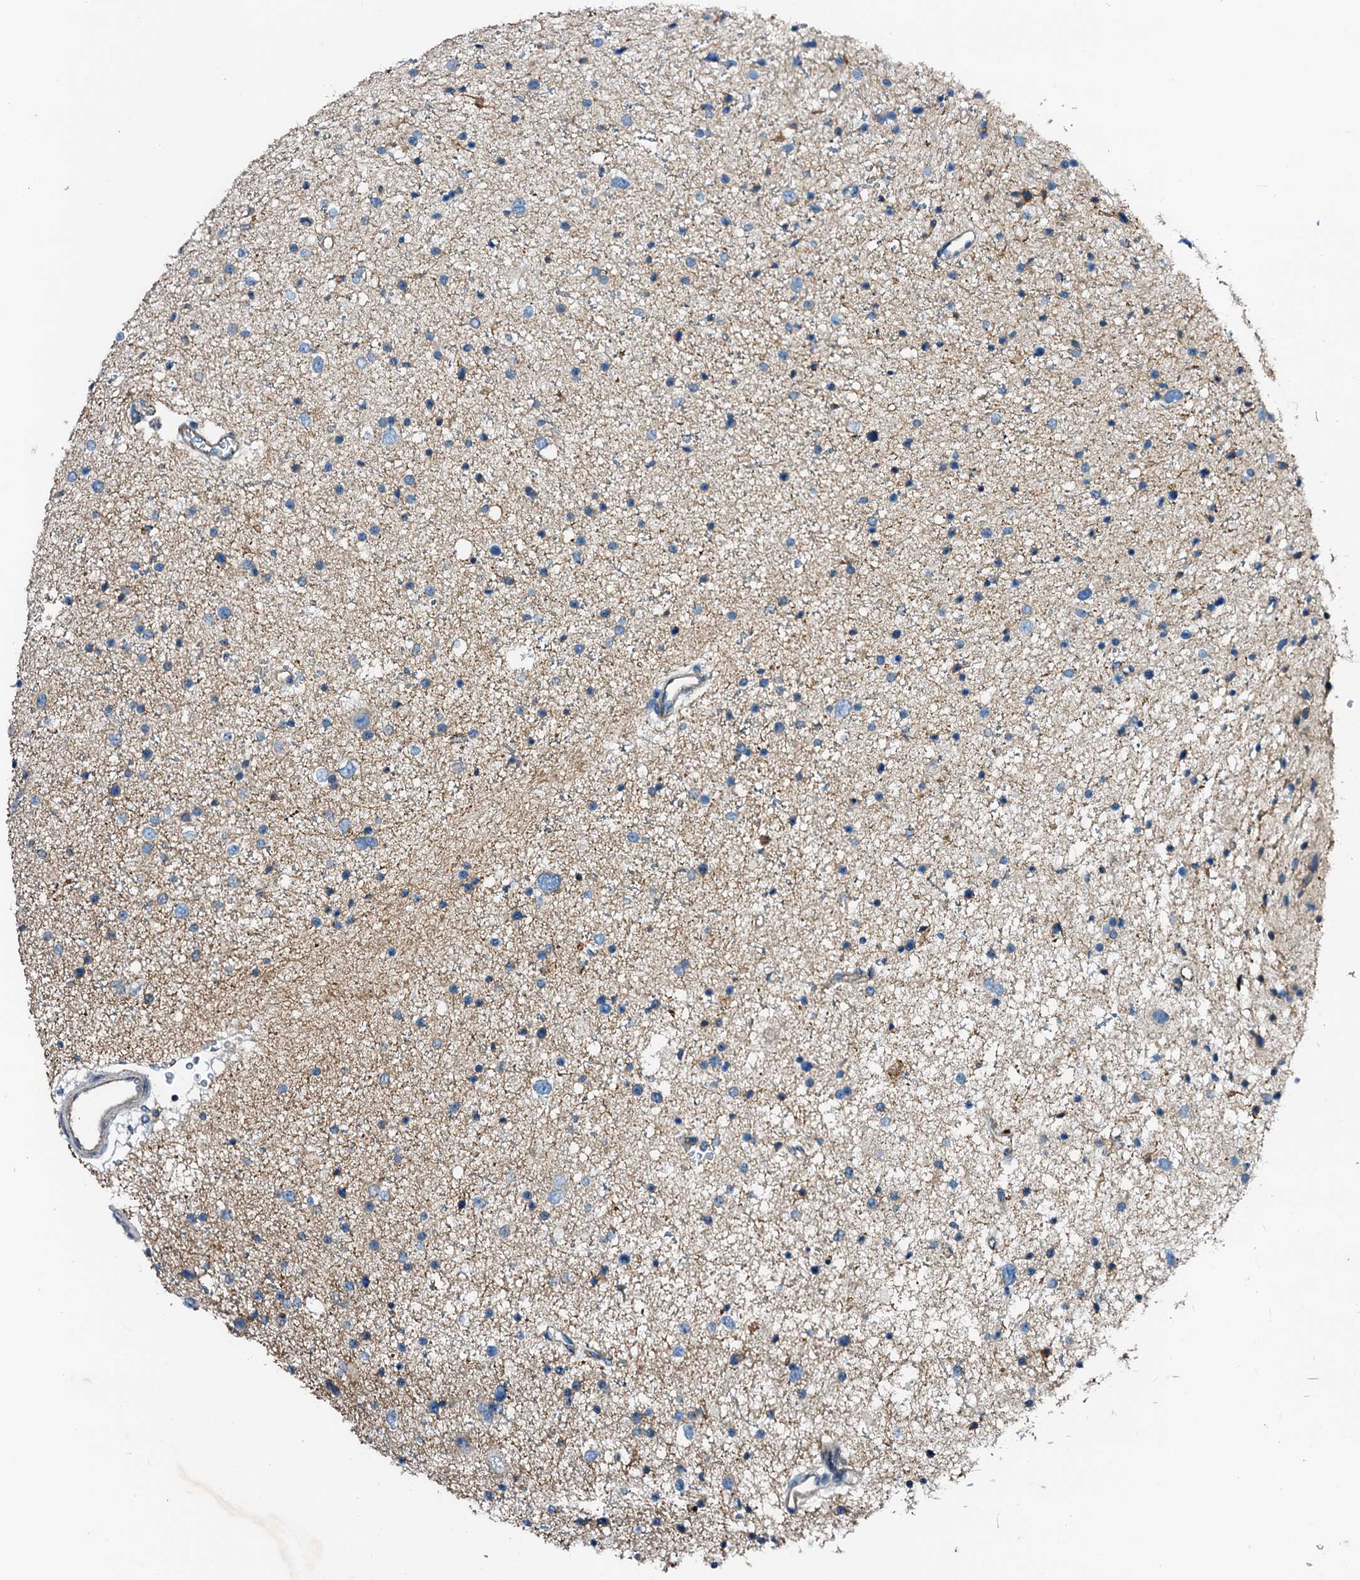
{"staining": {"intensity": "negative", "quantity": "none", "location": "none"}, "tissue": "glioma", "cell_type": "Tumor cells", "image_type": "cancer", "snomed": [{"axis": "morphology", "description": "Glioma, malignant, Low grade"}, {"axis": "topography", "description": "Brain"}], "caption": "IHC histopathology image of neoplastic tissue: human low-grade glioma (malignant) stained with DAB (3,3'-diaminobenzidine) demonstrates no significant protein staining in tumor cells.", "gene": "FIBIN", "patient": {"sex": "female", "age": 37}}